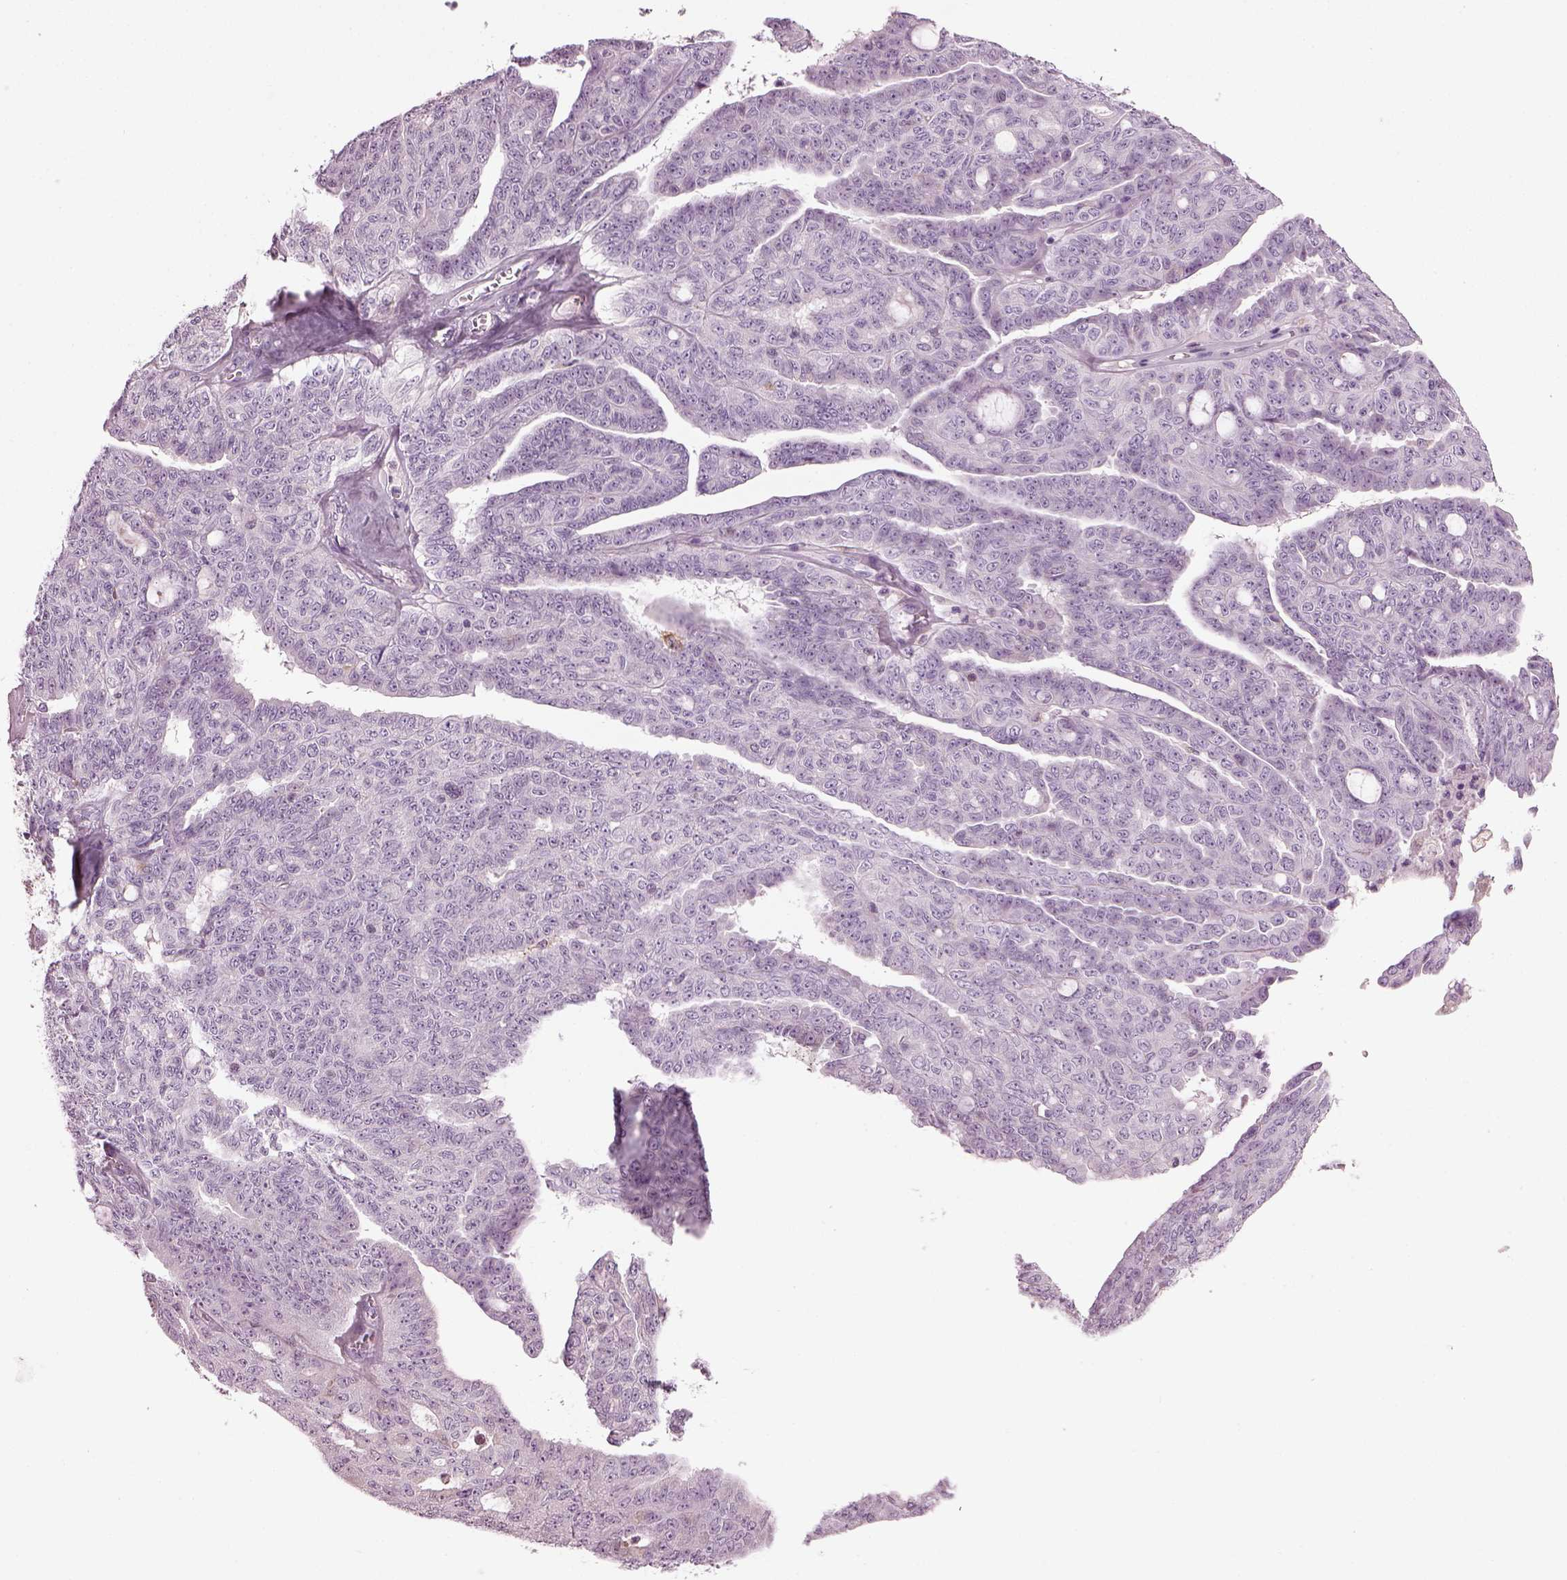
{"staining": {"intensity": "negative", "quantity": "none", "location": "none"}, "tissue": "ovarian cancer", "cell_type": "Tumor cells", "image_type": "cancer", "snomed": [{"axis": "morphology", "description": "Cystadenocarcinoma, serous, NOS"}, {"axis": "topography", "description": "Ovary"}], "caption": "The image exhibits no significant expression in tumor cells of serous cystadenocarcinoma (ovarian). Brightfield microscopy of immunohistochemistry (IHC) stained with DAB (3,3'-diaminobenzidine) (brown) and hematoxylin (blue), captured at high magnification.", "gene": "TMEM231", "patient": {"sex": "female", "age": 71}}